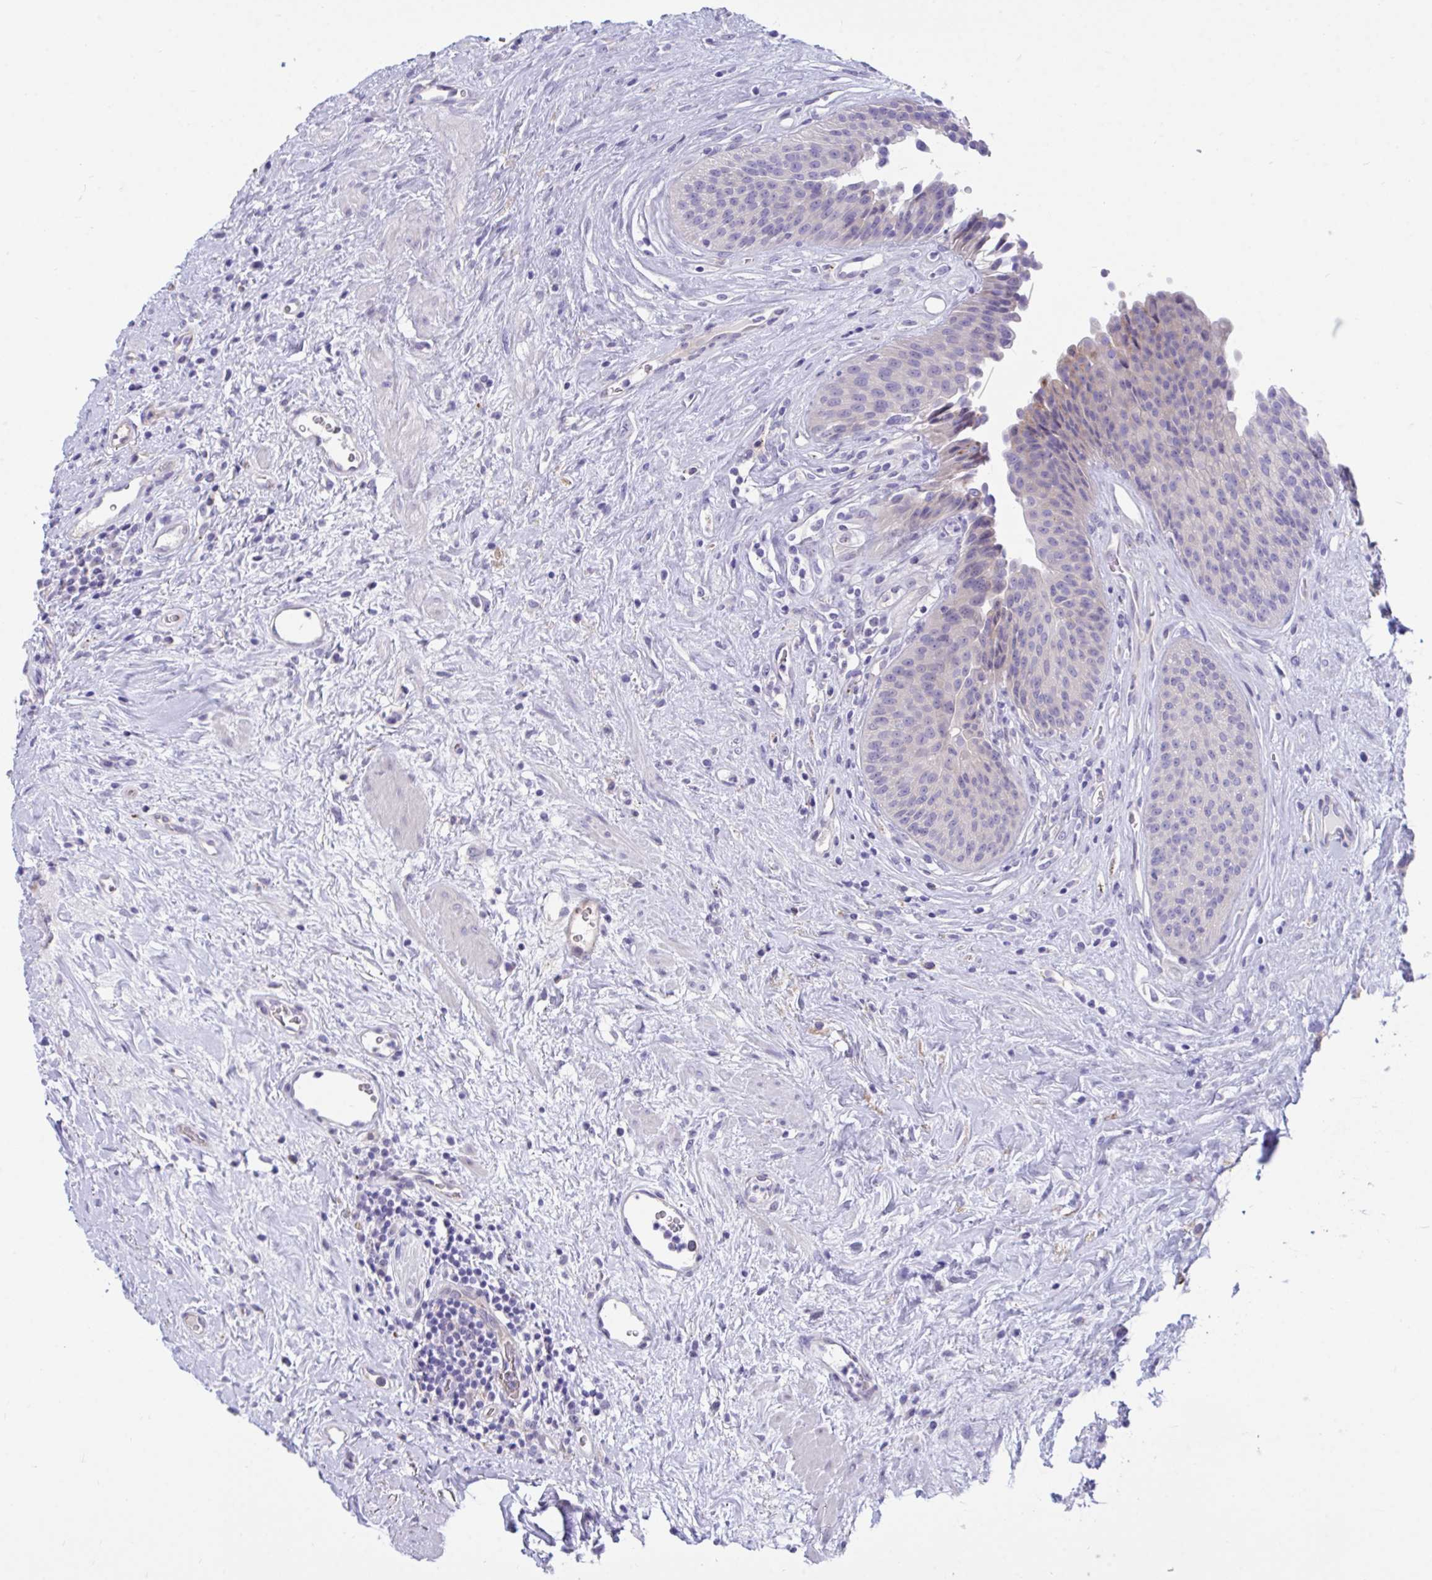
{"staining": {"intensity": "weak", "quantity": "<25%", "location": "cytoplasmic/membranous,nuclear"}, "tissue": "urinary bladder", "cell_type": "Urothelial cells", "image_type": "normal", "snomed": [{"axis": "morphology", "description": "Normal tissue, NOS"}, {"axis": "topography", "description": "Urinary bladder"}], "caption": "Urinary bladder stained for a protein using immunohistochemistry reveals no staining urothelial cells.", "gene": "CENPQ", "patient": {"sex": "female", "age": 56}}